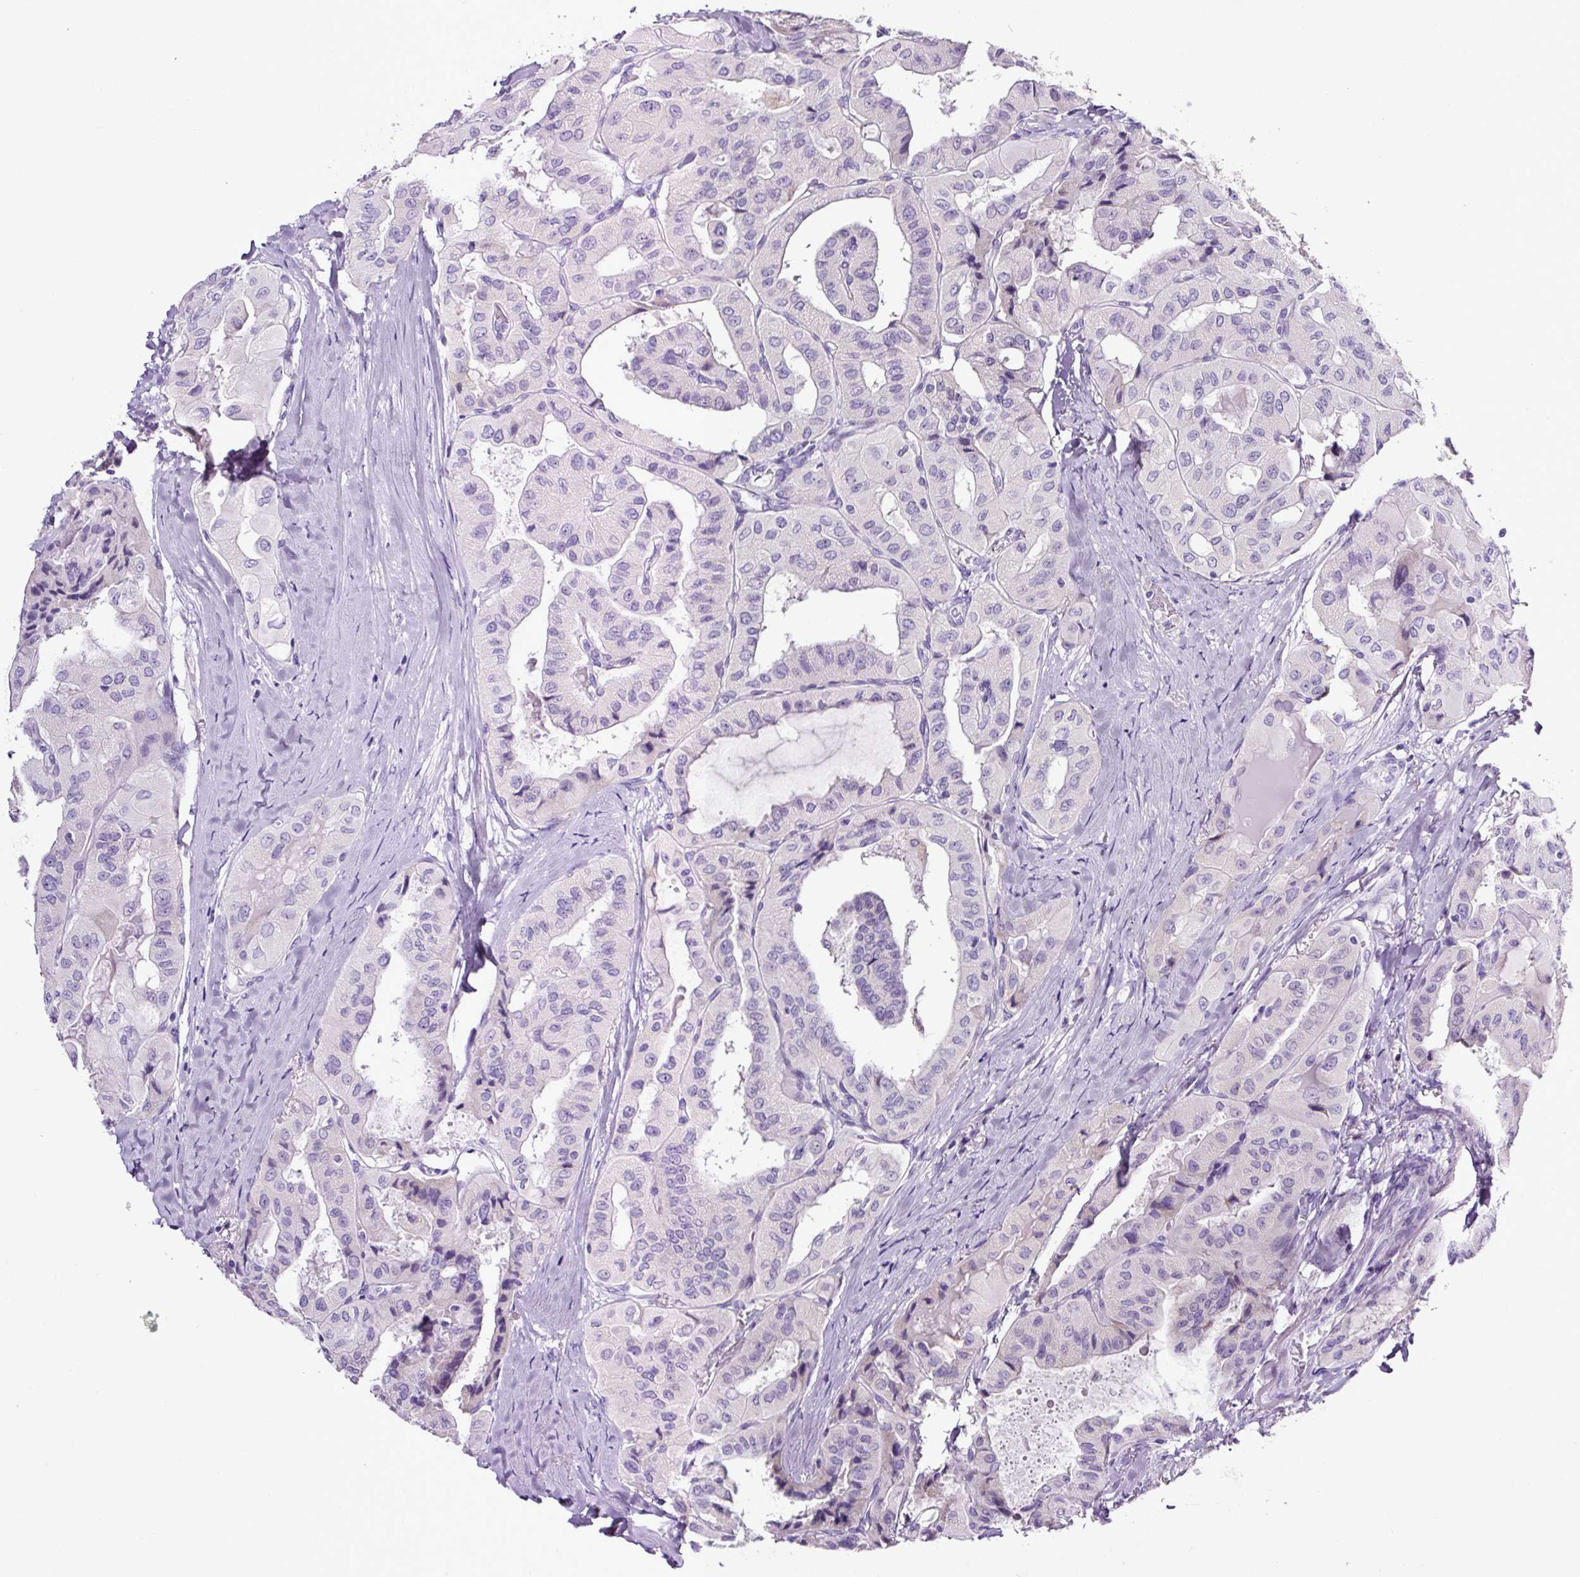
{"staining": {"intensity": "negative", "quantity": "none", "location": "none"}, "tissue": "thyroid cancer", "cell_type": "Tumor cells", "image_type": "cancer", "snomed": [{"axis": "morphology", "description": "Normal tissue, NOS"}, {"axis": "morphology", "description": "Papillary adenocarcinoma, NOS"}, {"axis": "topography", "description": "Thyroid gland"}], "caption": "This image is of thyroid cancer stained with IHC to label a protein in brown with the nuclei are counter-stained blue. There is no positivity in tumor cells.", "gene": "SP8", "patient": {"sex": "female", "age": 59}}